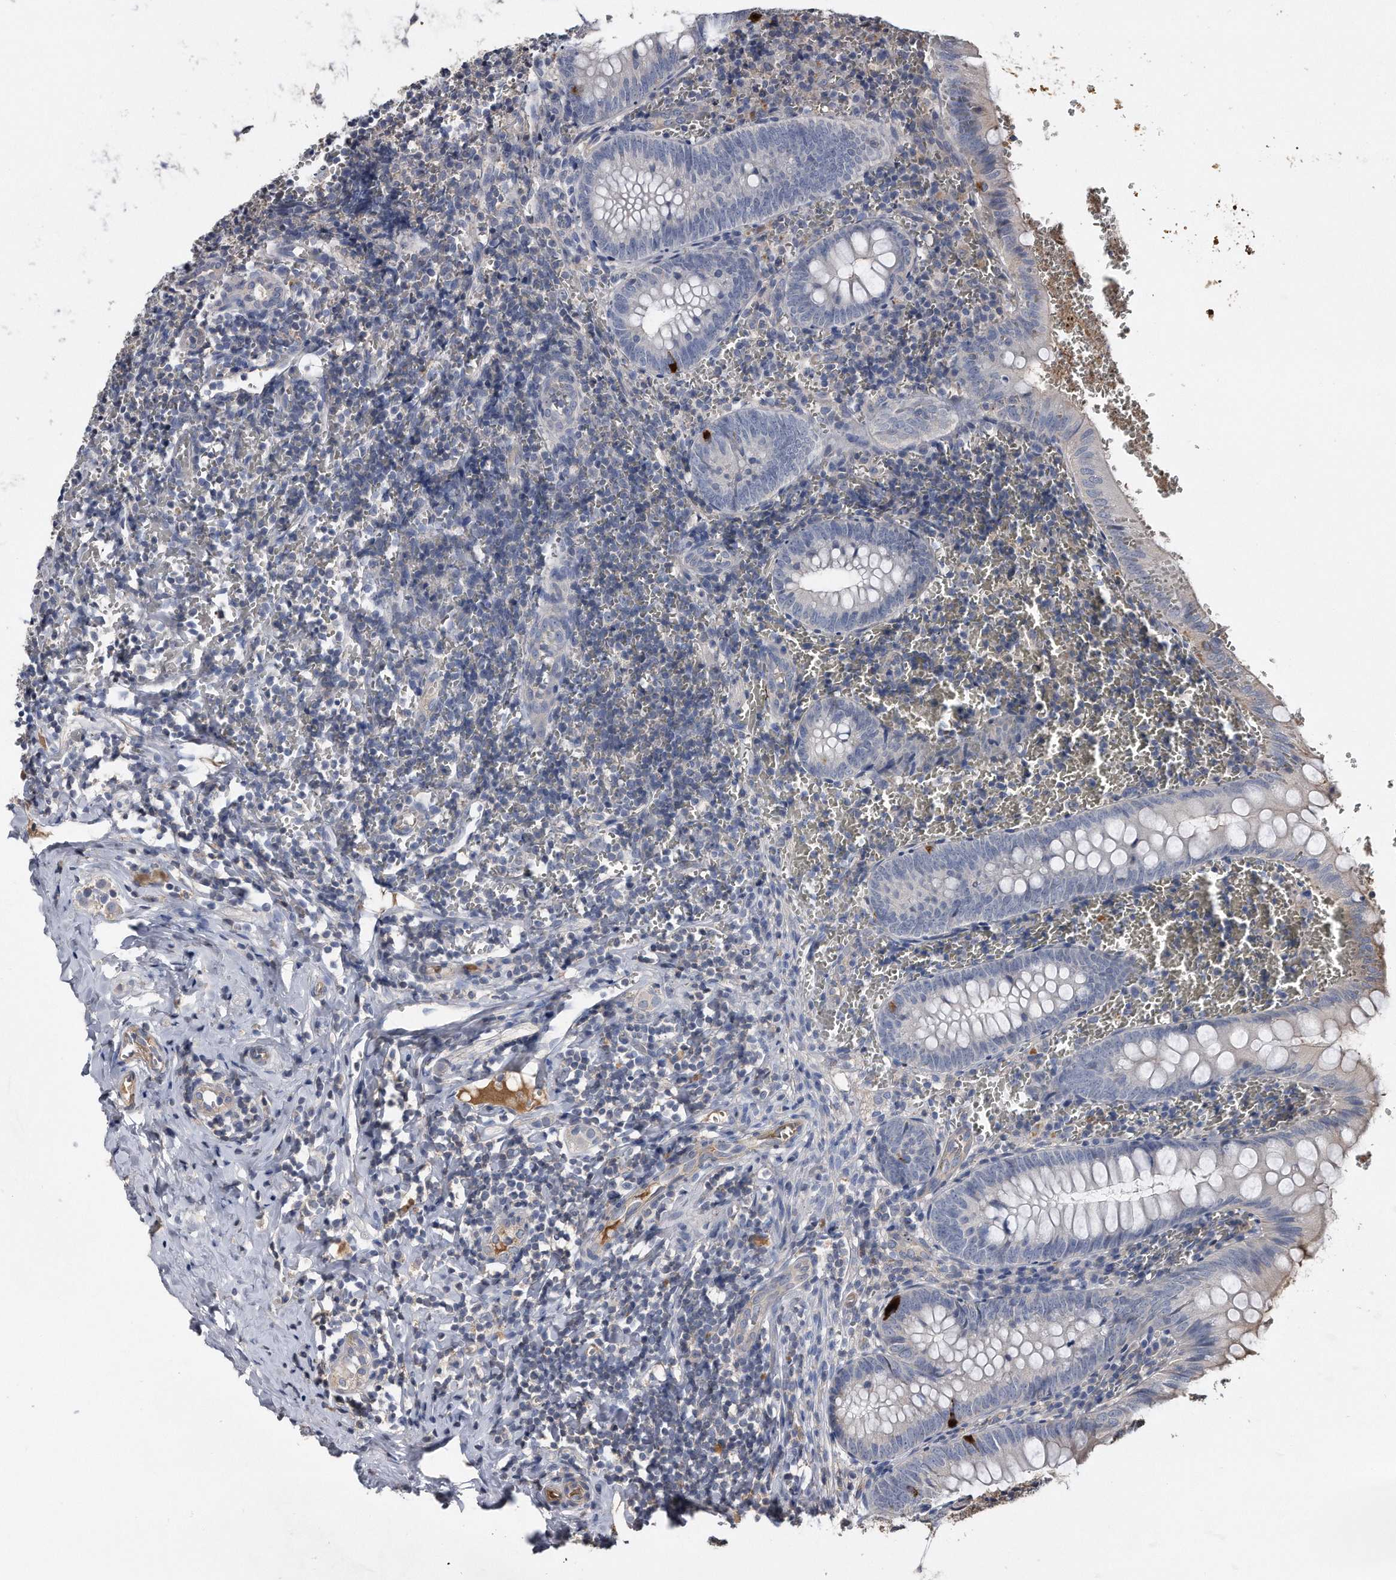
{"staining": {"intensity": "strong", "quantity": "<25%", "location": "cytoplasmic/membranous"}, "tissue": "appendix", "cell_type": "Glandular cells", "image_type": "normal", "snomed": [{"axis": "morphology", "description": "Normal tissue, NOS"}, {"axis": "topography", "description": "Appendix"}], "caption": "Protein expression analysis of unremarkable human appendix reveals strong cytoplasmic/membranous expression in approximately <25% of glandular cells.", "gene": "KCND3", "patient": {"sex": "male", "age": 8}}